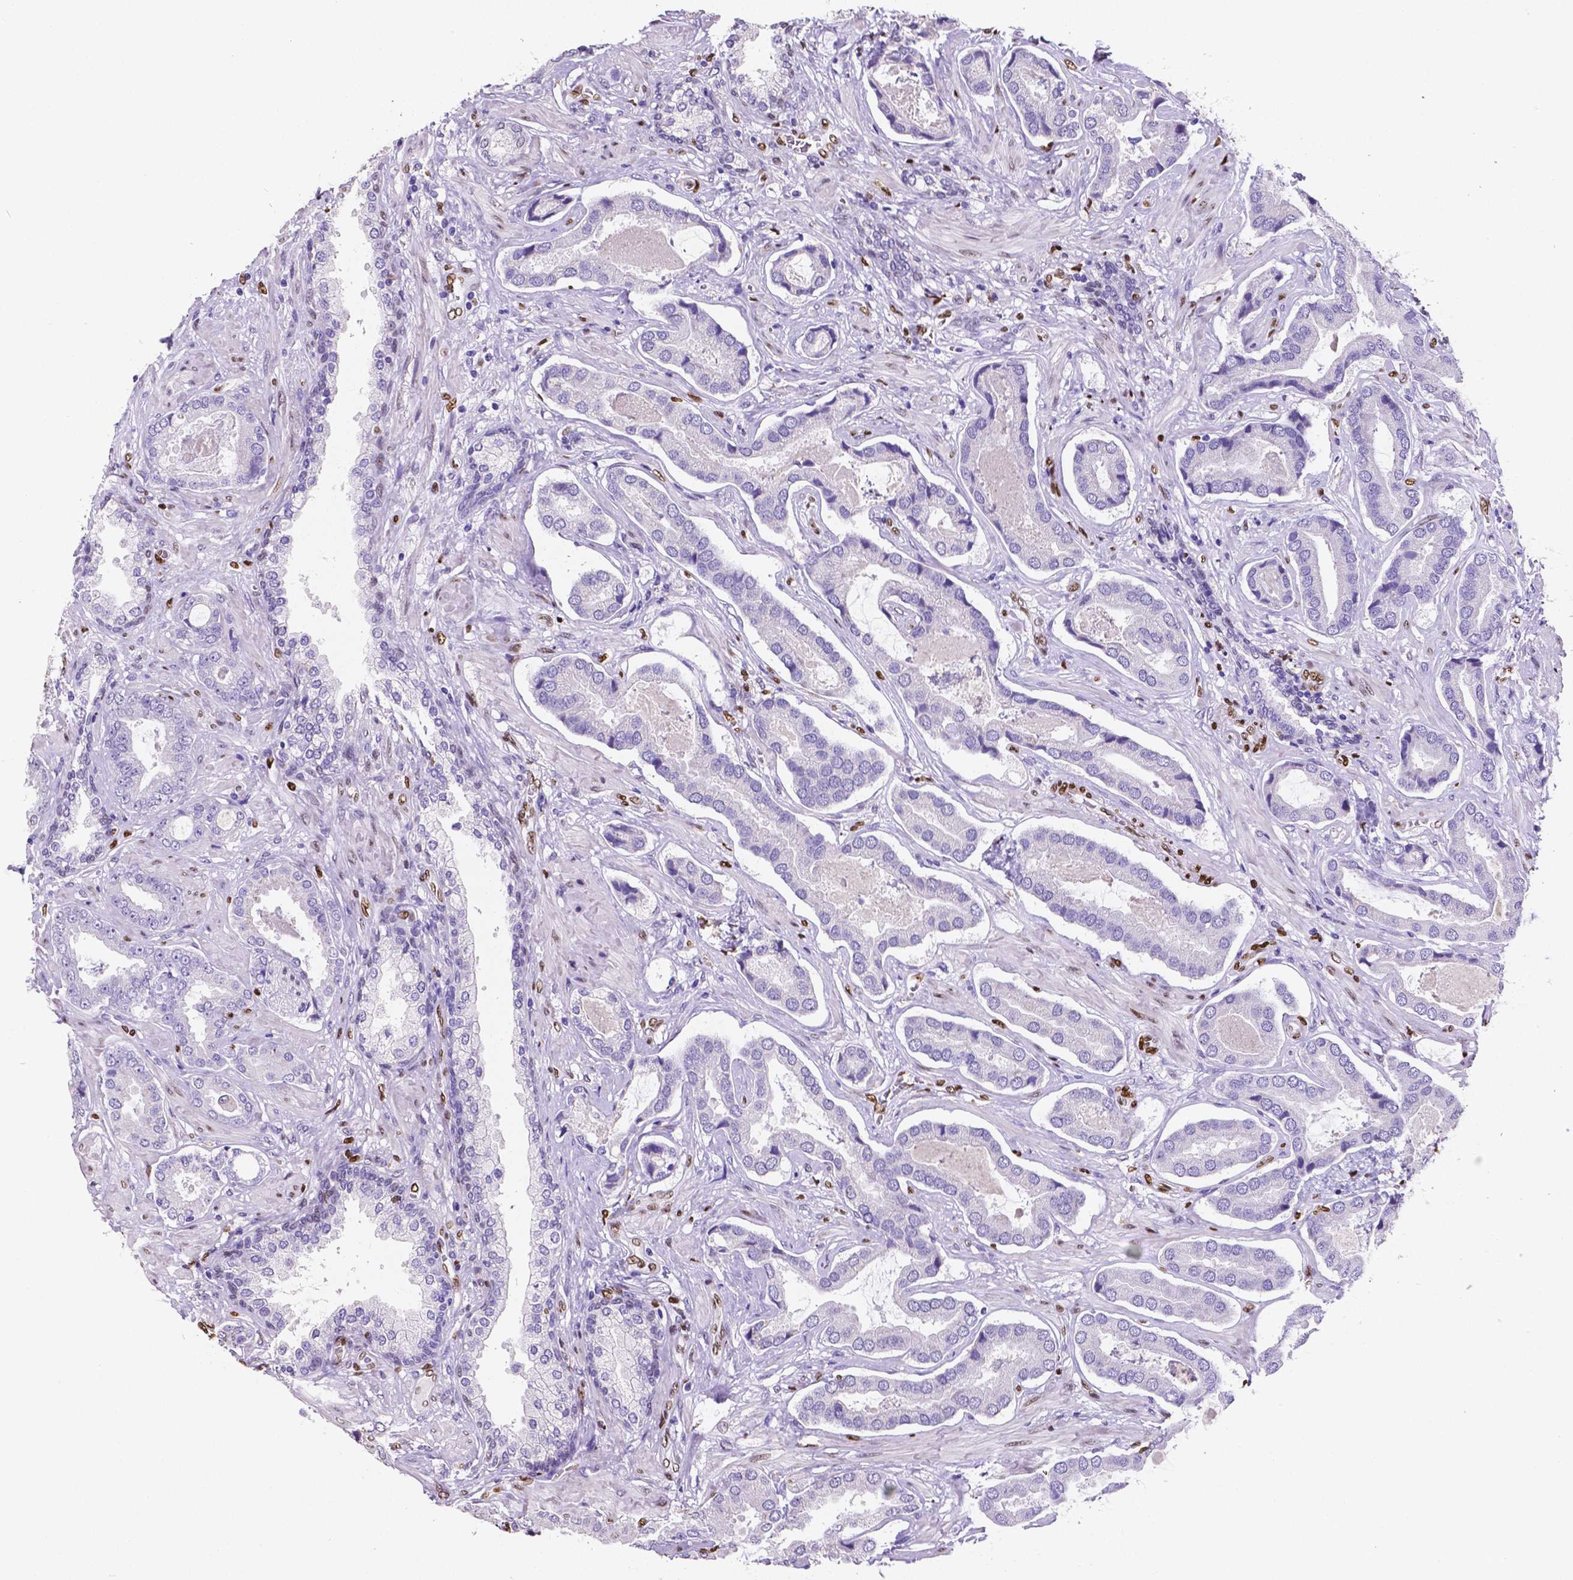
{"staining": {"intensity": "negative", "quantity": "none", "location": "none"}, "tissue": "prostate cancer", "cell_type": "Tumor cells", "image_type": "cancer", "snomed": [{"axis": "morphology", "description": "Adenocarcinoma, NOS"}, {"axis": "topography", "description": "Prostate"}], "caption": "Human prostate cancer (adenocarcinoma) stained for a protein using immunohistochemistry reveals no expression in tumor cells.", "gene": "MEF2C", "patient": {"sex": "male", "age": 64}}